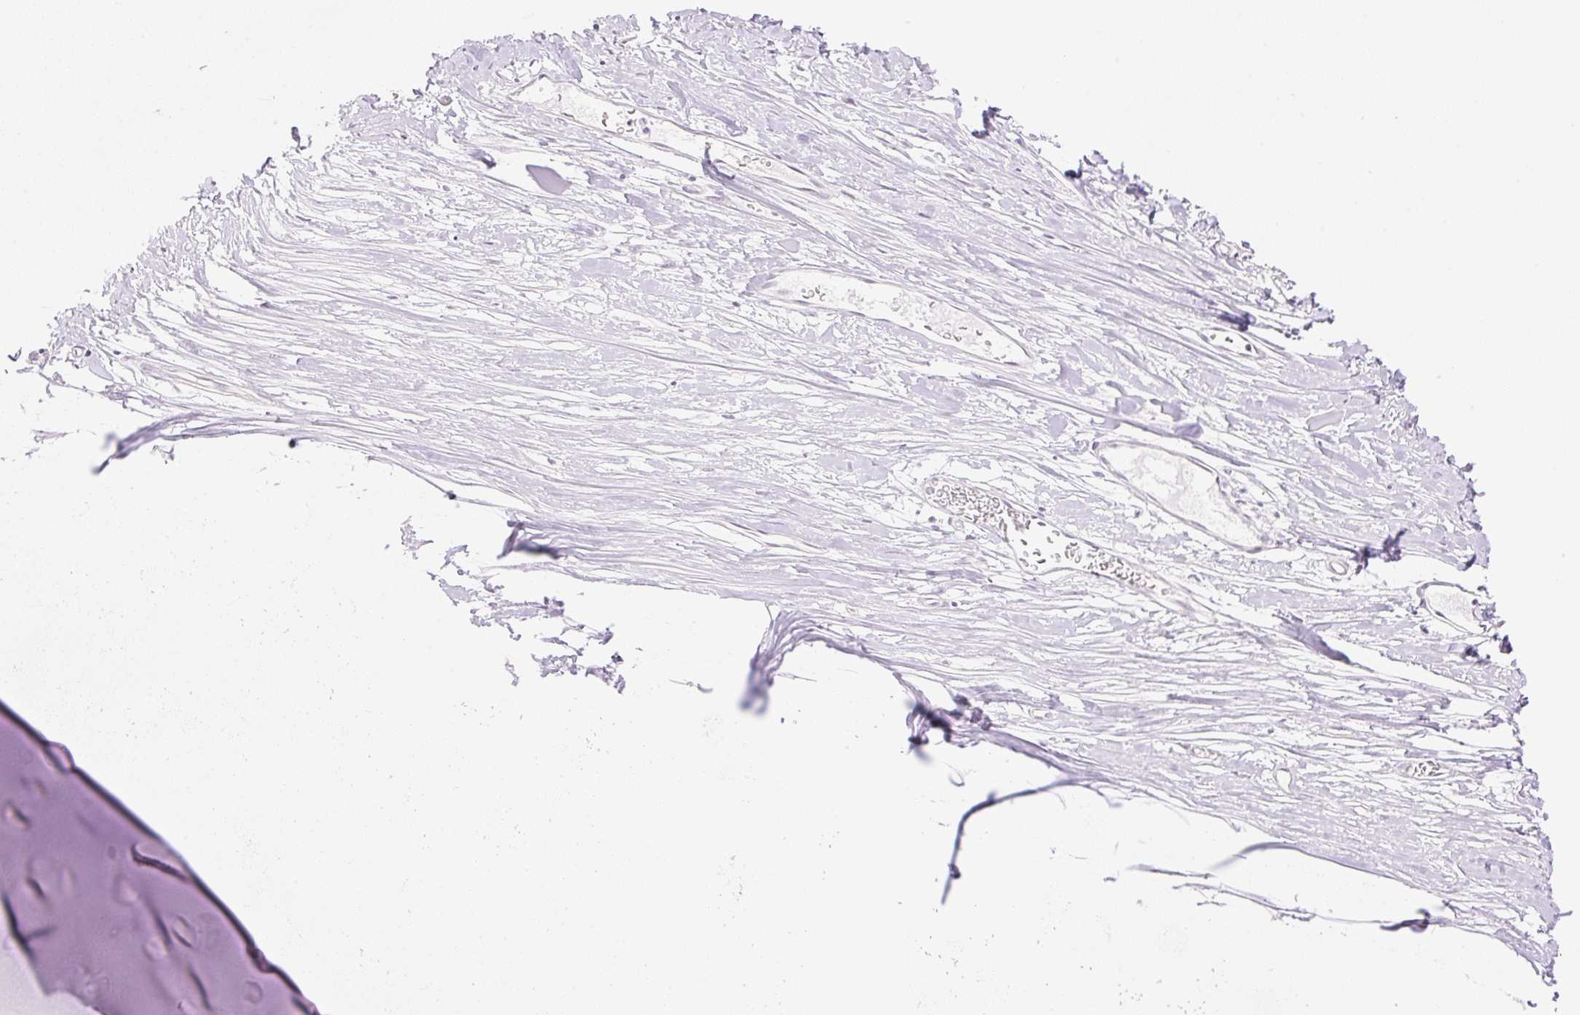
{"staining": {"intensity": "negative", "quantity": "none", "location": "none"}, "tissue": "soft tissue", "cell_type": "Chondrocytes", "image_type": "normal", "snomed": [{"axis": "morphology", "description": "Normal tissue, NOS"}, {"axis": "topography", "description": "Cartilage tissue"}], "caption": "The image exhibits no staining of chondrocytes in unremarkable soft tissue. Nuclei are stained in blue.", "gene": "EHD1", "patient": {"sex": "male", "age": 57}}